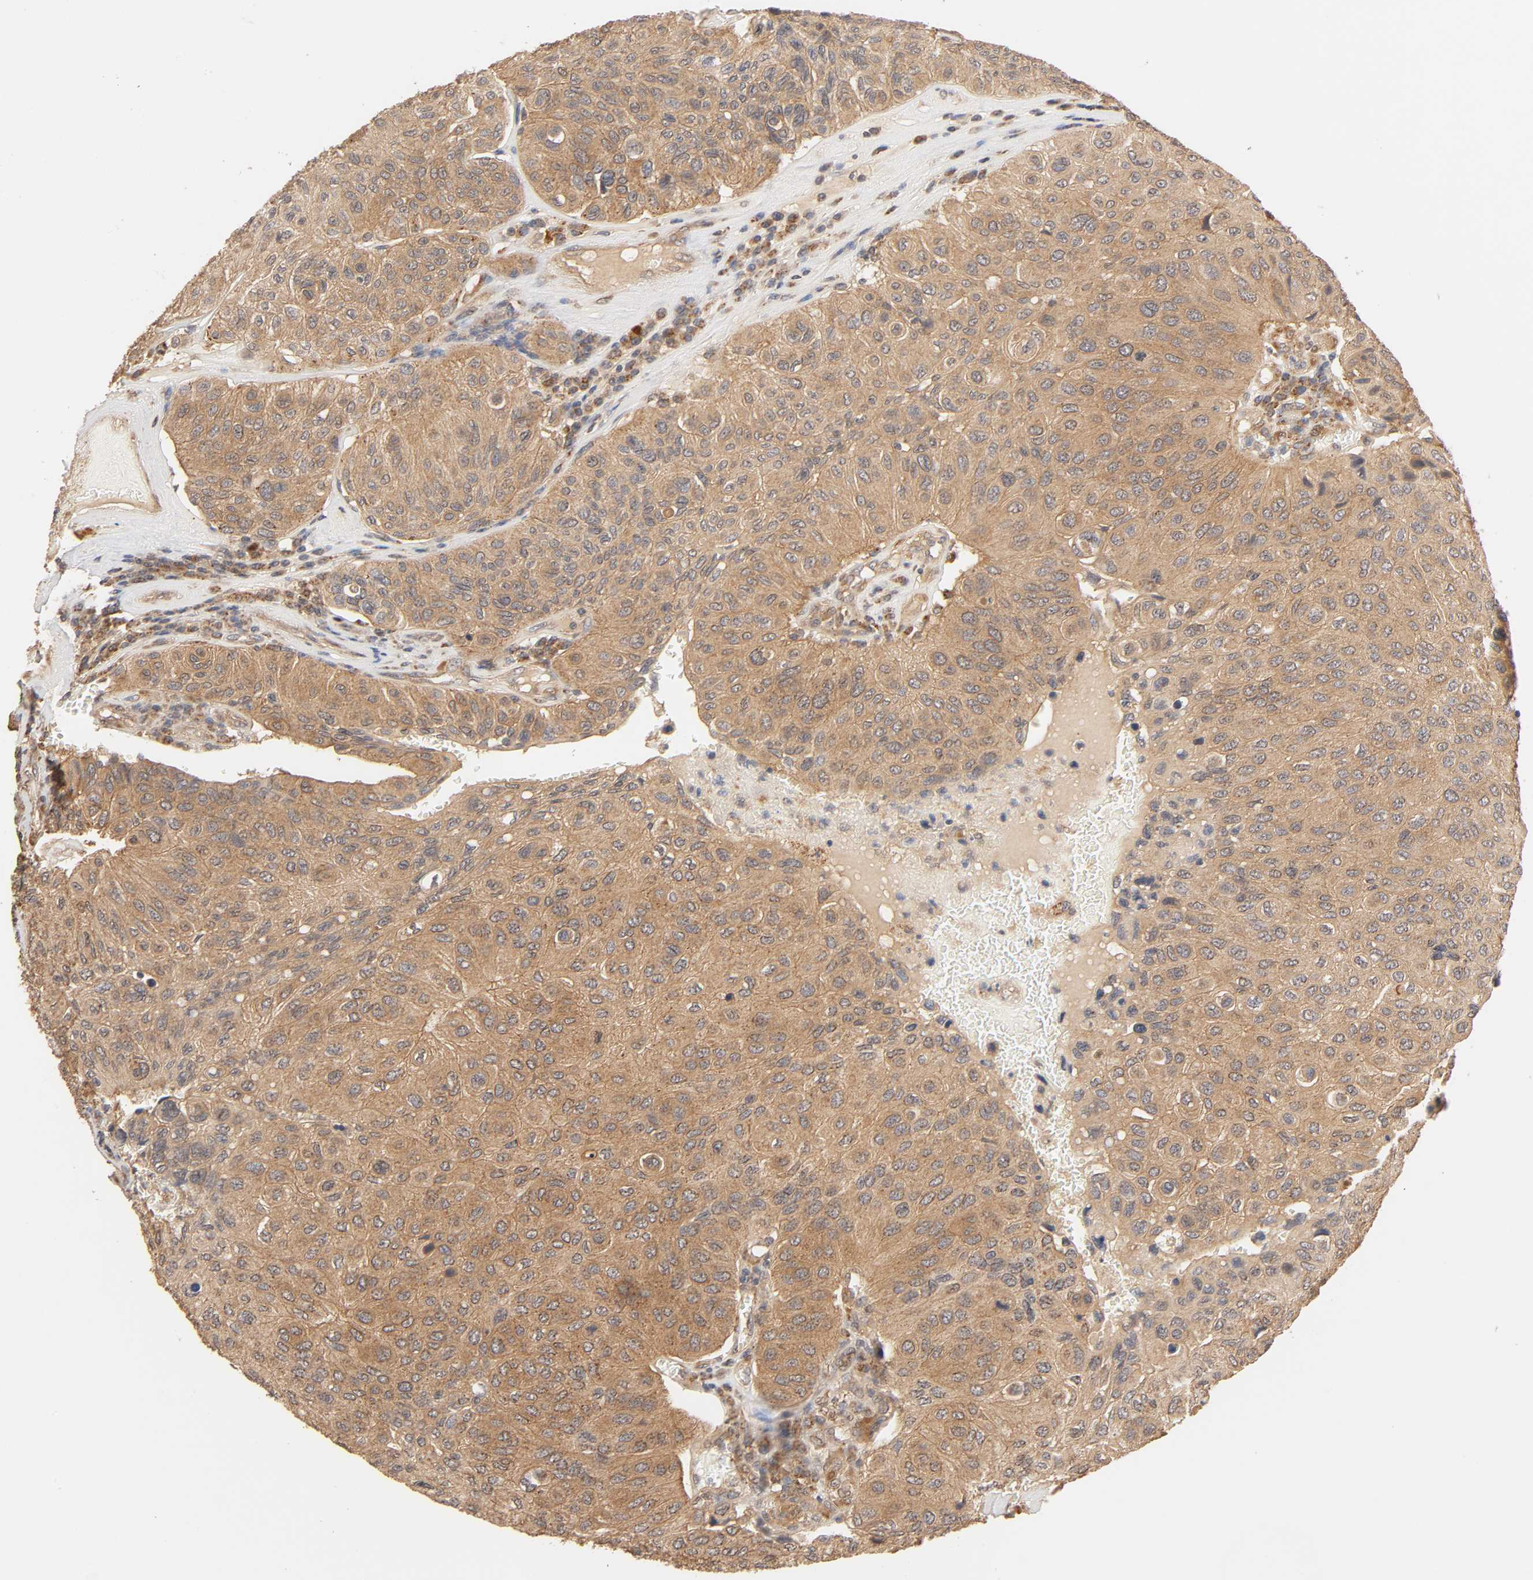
{"staining": {"intensity": "strong", "quantity": ">75%", "location": "cytoplasmic/membranous"}, "tissue": "urothelial cancer", "cell_type": "Tumor cells", "image_type": "cancer", "snomed": [{"axis": "morphology", "description": "Urothelial carcinoma, High grade"}, {"axis": "topography", "description": "Urinary bladder"}], "caption": "Human high-grade urothelial carcinoma stained for a protein (brown) shows strong cytoplasmic/membranous positive staining in about >75% of tumor cells.", "gene": "EPS8", "patient": {"sex": "male", "age": 66}}